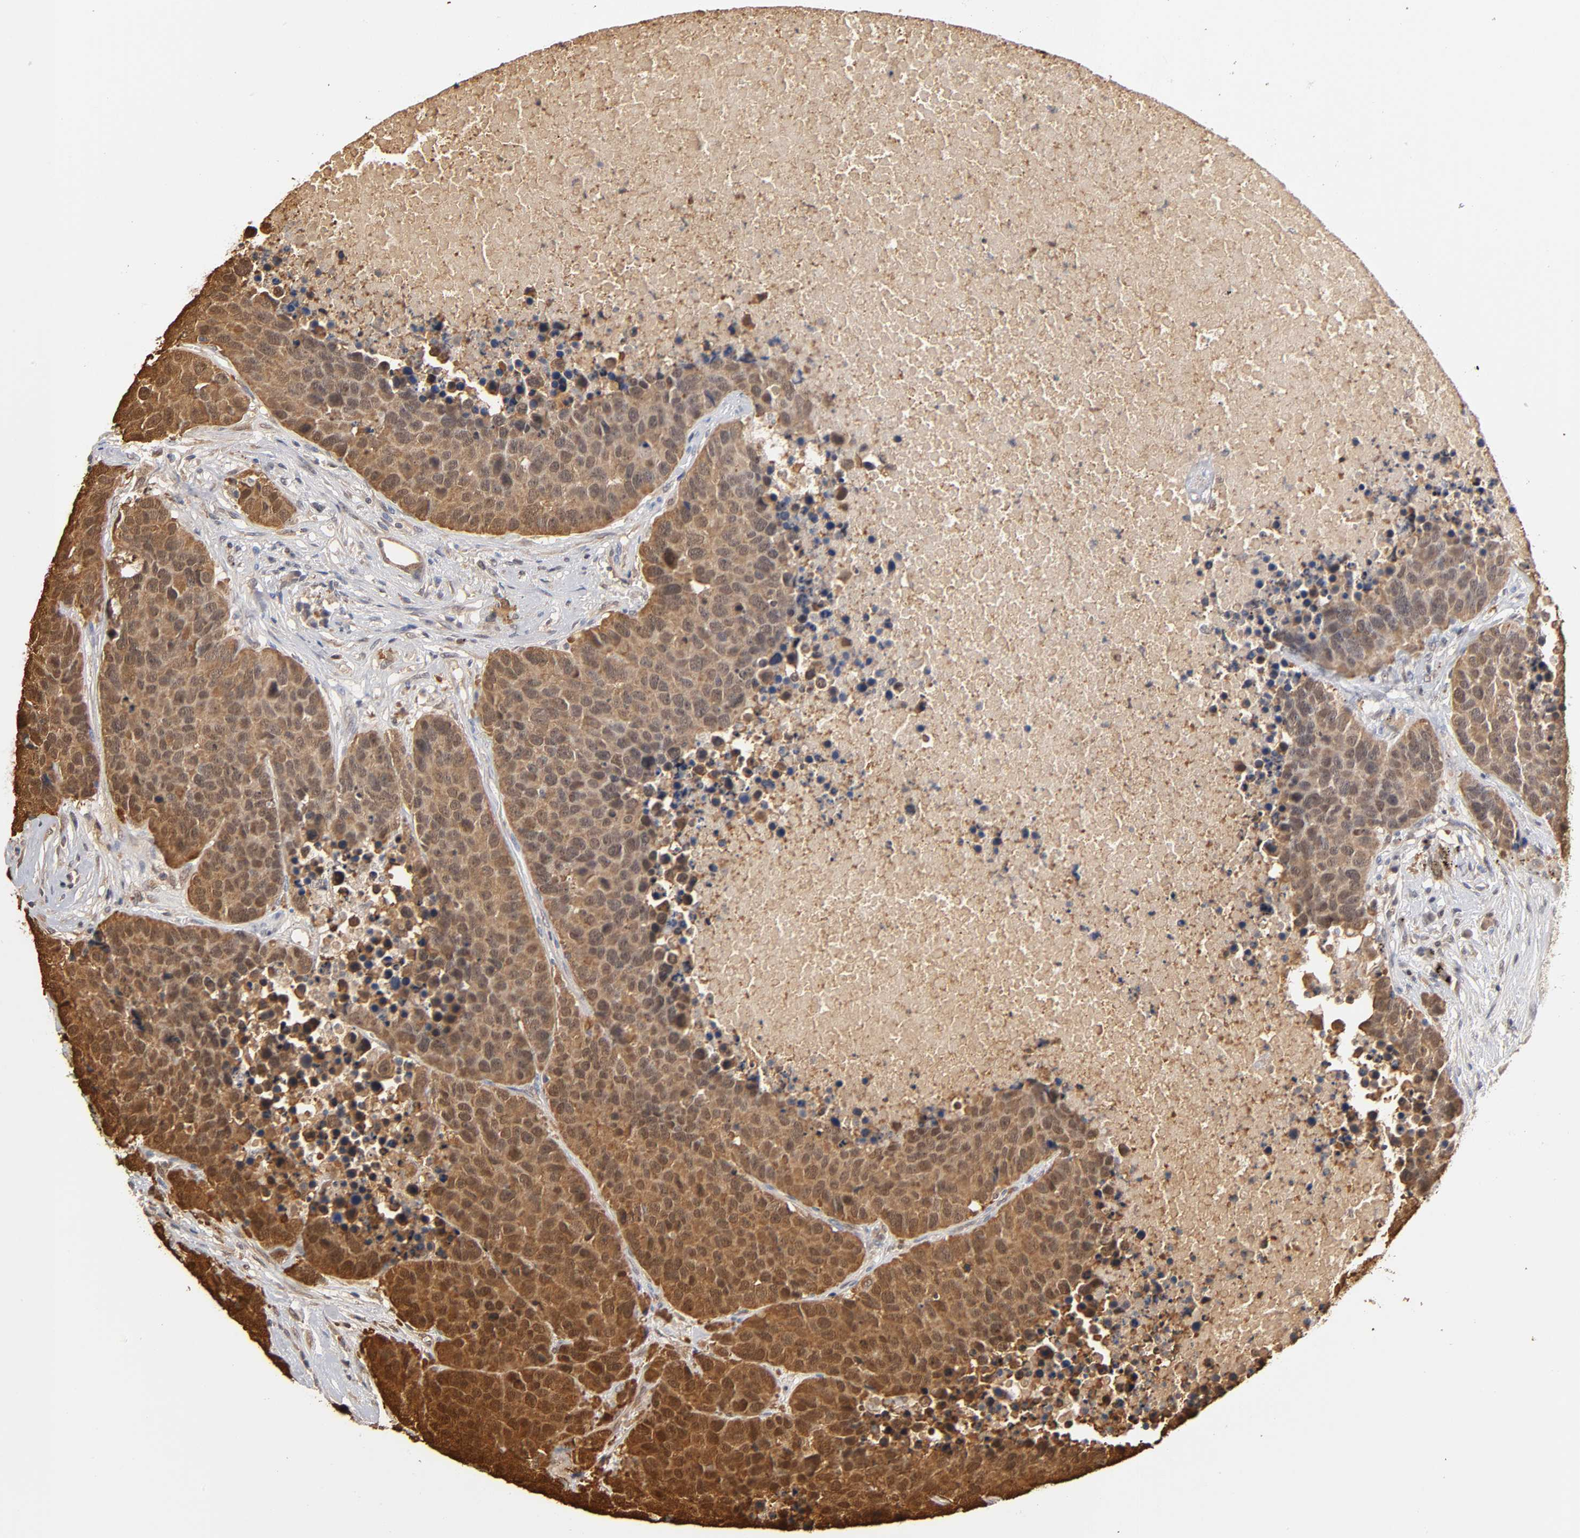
{"staining": {"intensity": "strong", "quantity": ">75%", "location": "cytoplasmic/membranous"}, "tissue": "carcinoid", "cell_type": "Tumor cells", "image_type": "cancer", "snomed": [{"axis": "morphology", "description": "Carcinoid, malignant, NOS"}, {"axis": "topography", "description": "Lung"}], "caption": "Strong cytoplasmic/membranous staining for a protein is appreciated in approximately >75% of tumor cells of carcinoid (malignant) using immunohistochemistry.", "gene": "DFFB", "patient": {"sex": "male", "age": 60}}